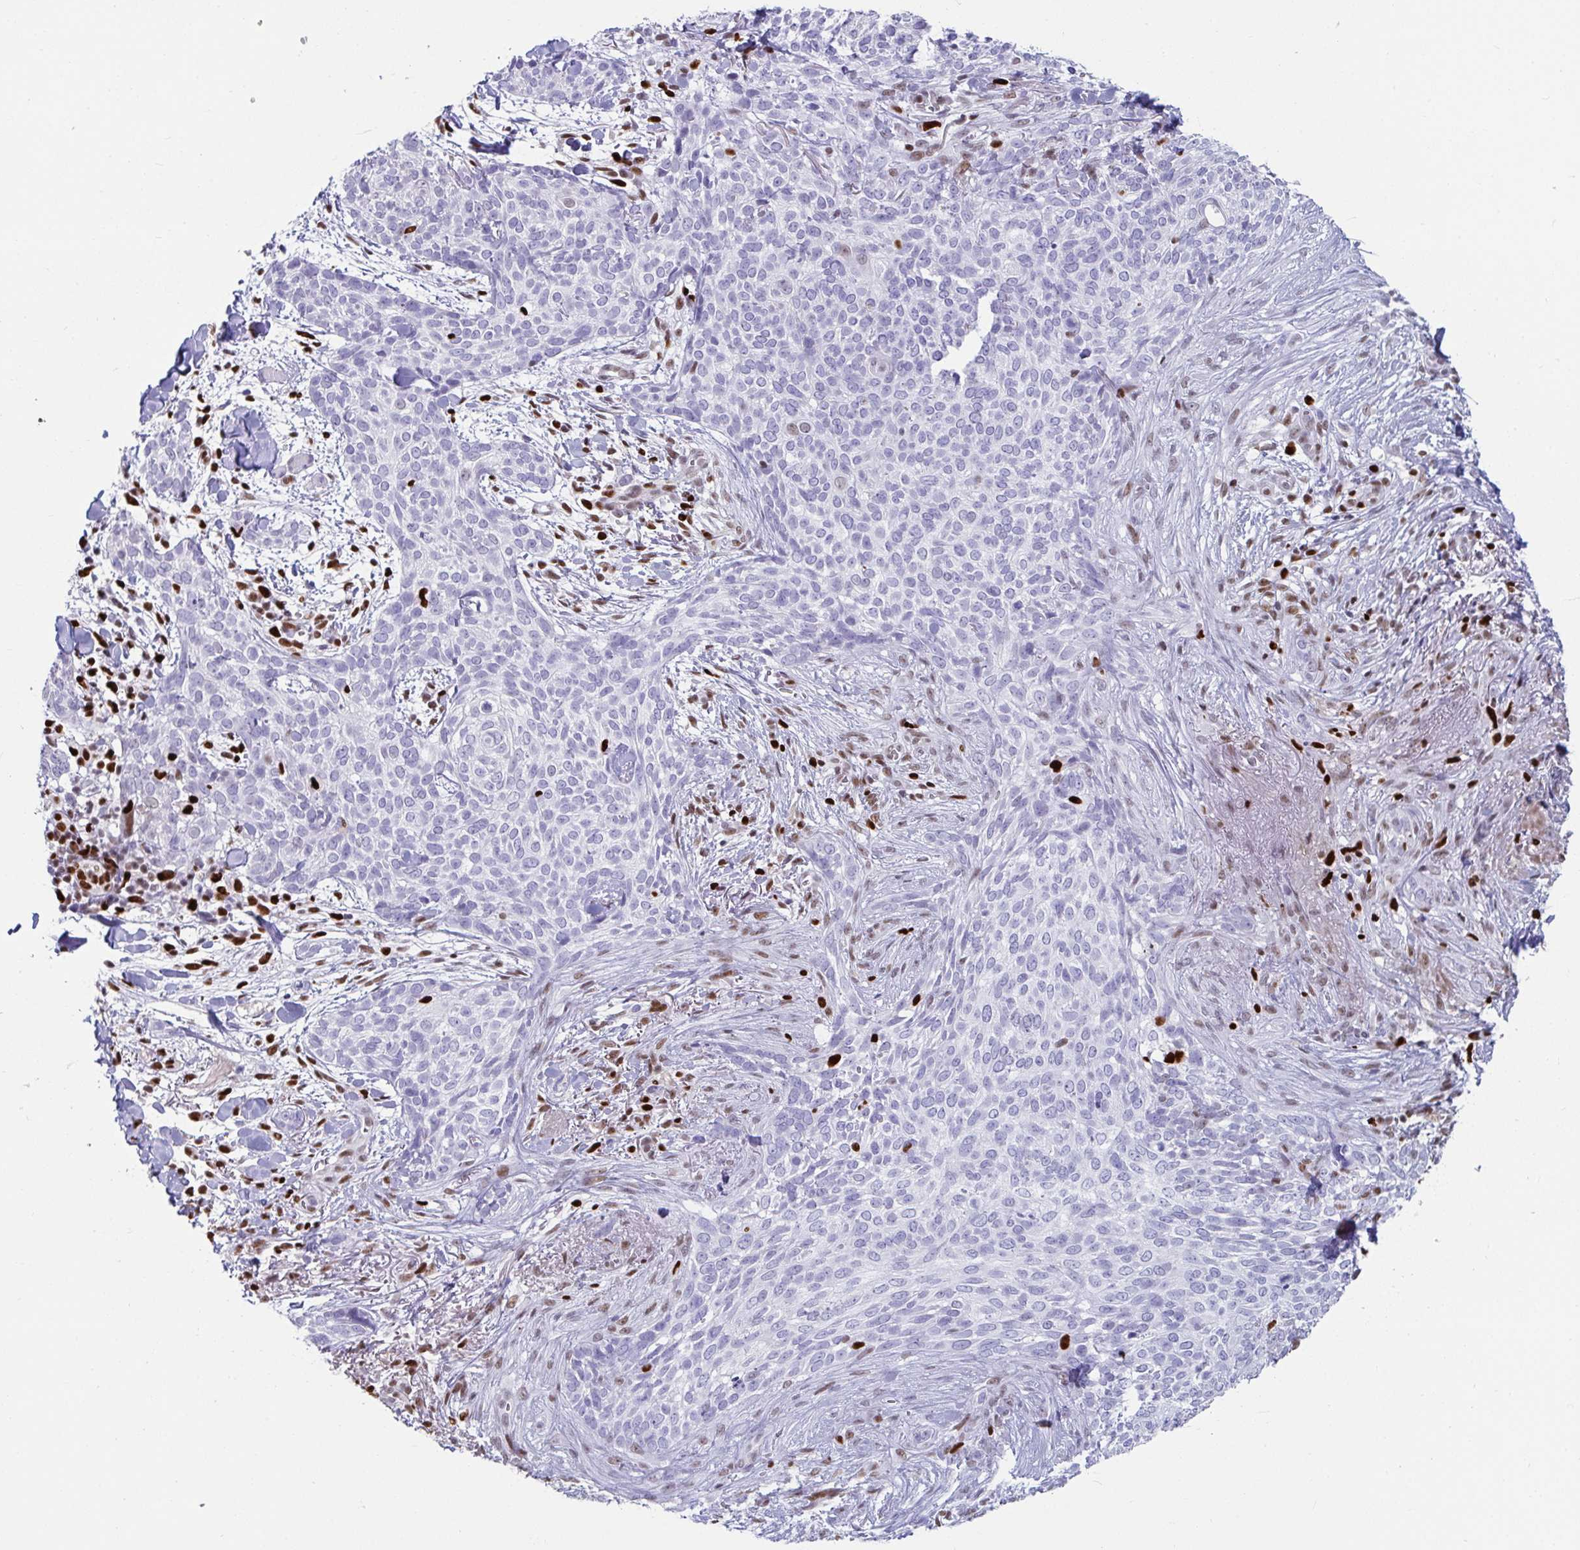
{"staining": {"intensity": "negative", "quantity": "none", "location": "none"}, "tissue": "skin cancer", "cell_type": "Tumor cells", "image_type": "cancer", "snomed": [{"axis": "morphology", "description": "Basal cell carcinoma"}, {"axis": "topography", "description": "Skin"}, {"axis": "topography", "description": "Skin of face"}], "caption": "Protein analysis of skin cancer exhibits no significant positivity in tumor cells.", "gene": "ZNF586", "patient": {"sex": "female", "age": 90}}